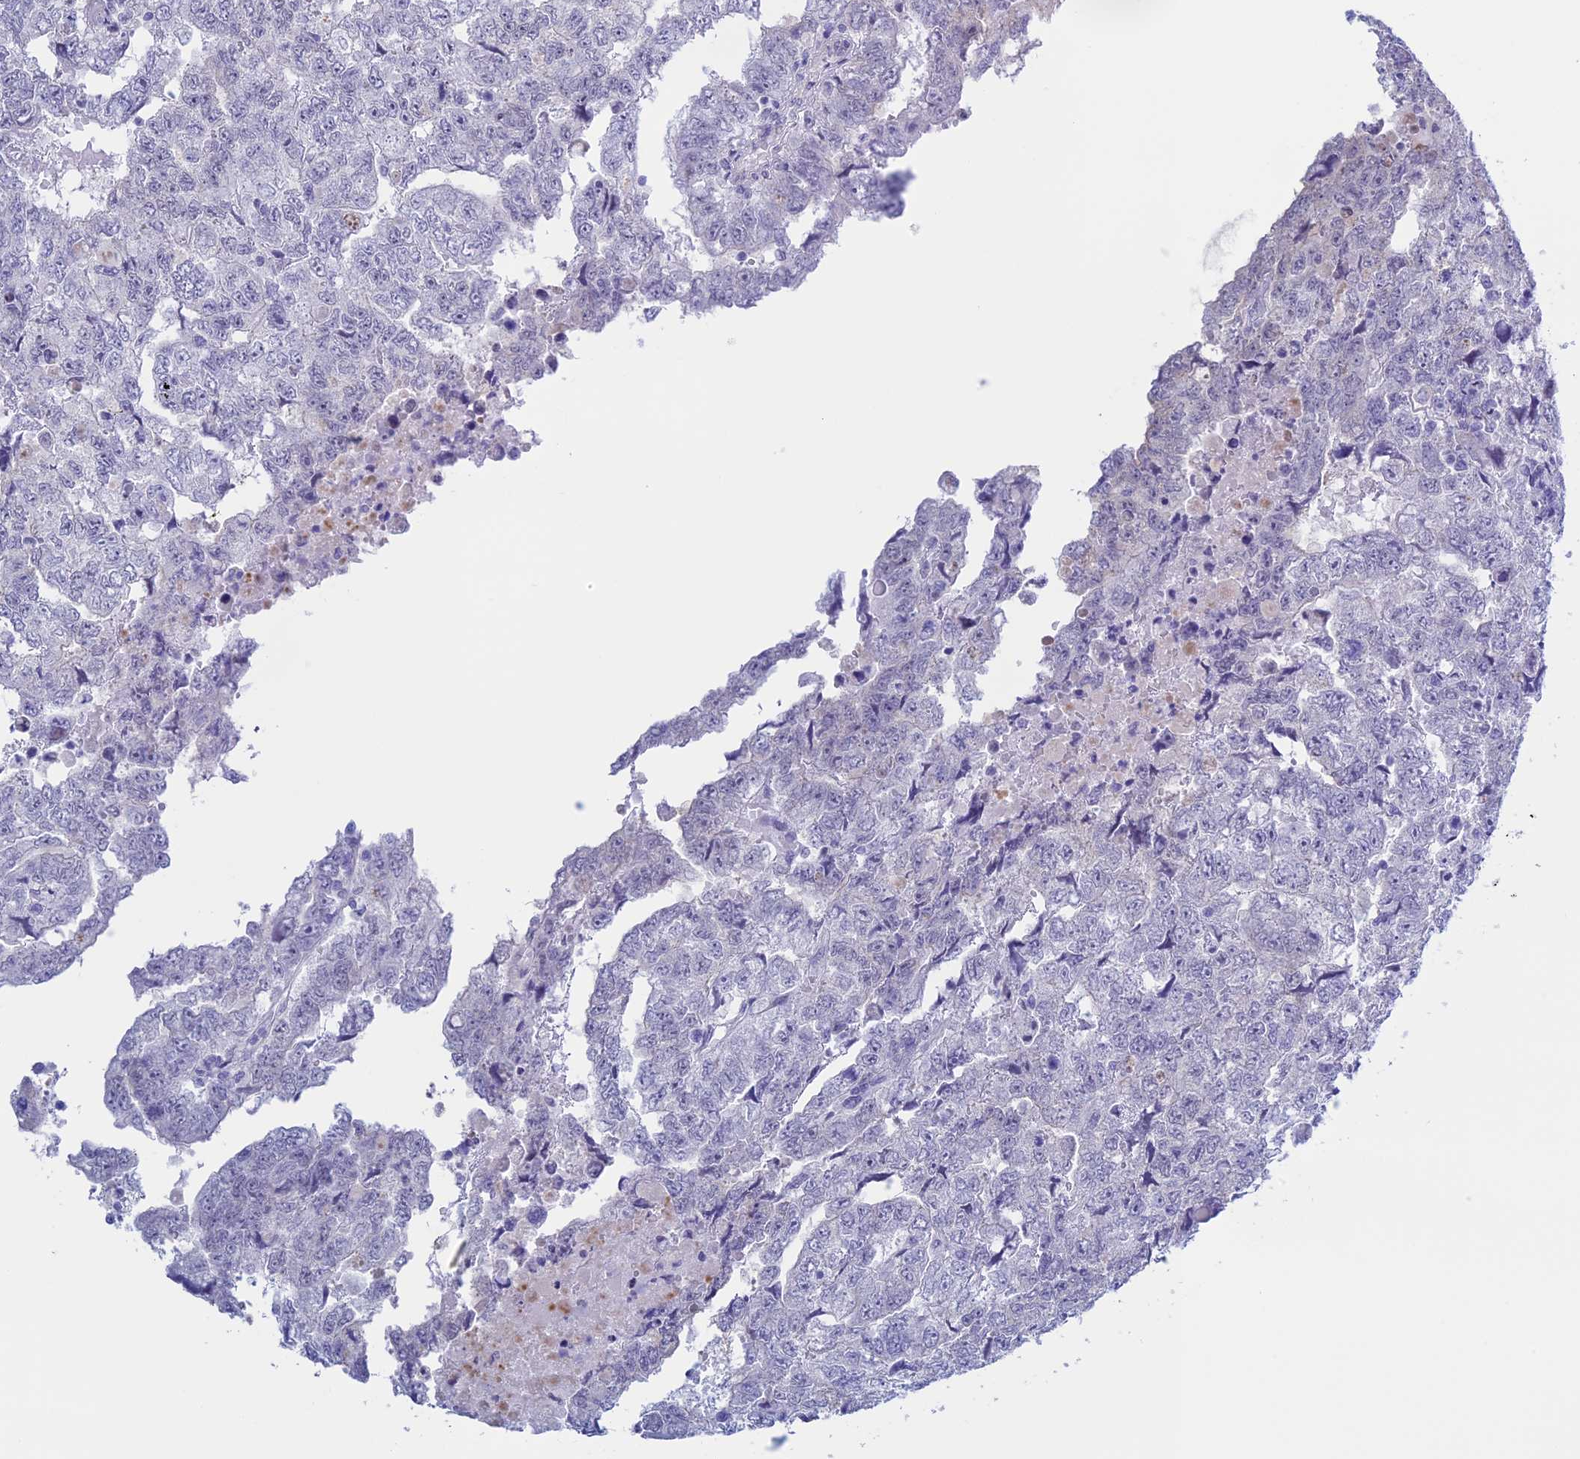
{"staining": {"intensity": "negative", "quantity": "none", "location": "none"}, "tissue": "testis cancer", "cell_type": "Tumor cells", "image_type": "cancer", "snomed": [{"axis": "morphology", "description": "Carcinoma, Embryonal, NOS"}, {"axis": "topography", "description": "Testis"}], "caption": "IHC micrograph of neoplastic tissue: human testis embryonal carcinoma stained with DAB exhibits no significant protein expression in tumor cells.", "gene": "LHFPL2", "patient": {"sex": "male", "age": 36}}